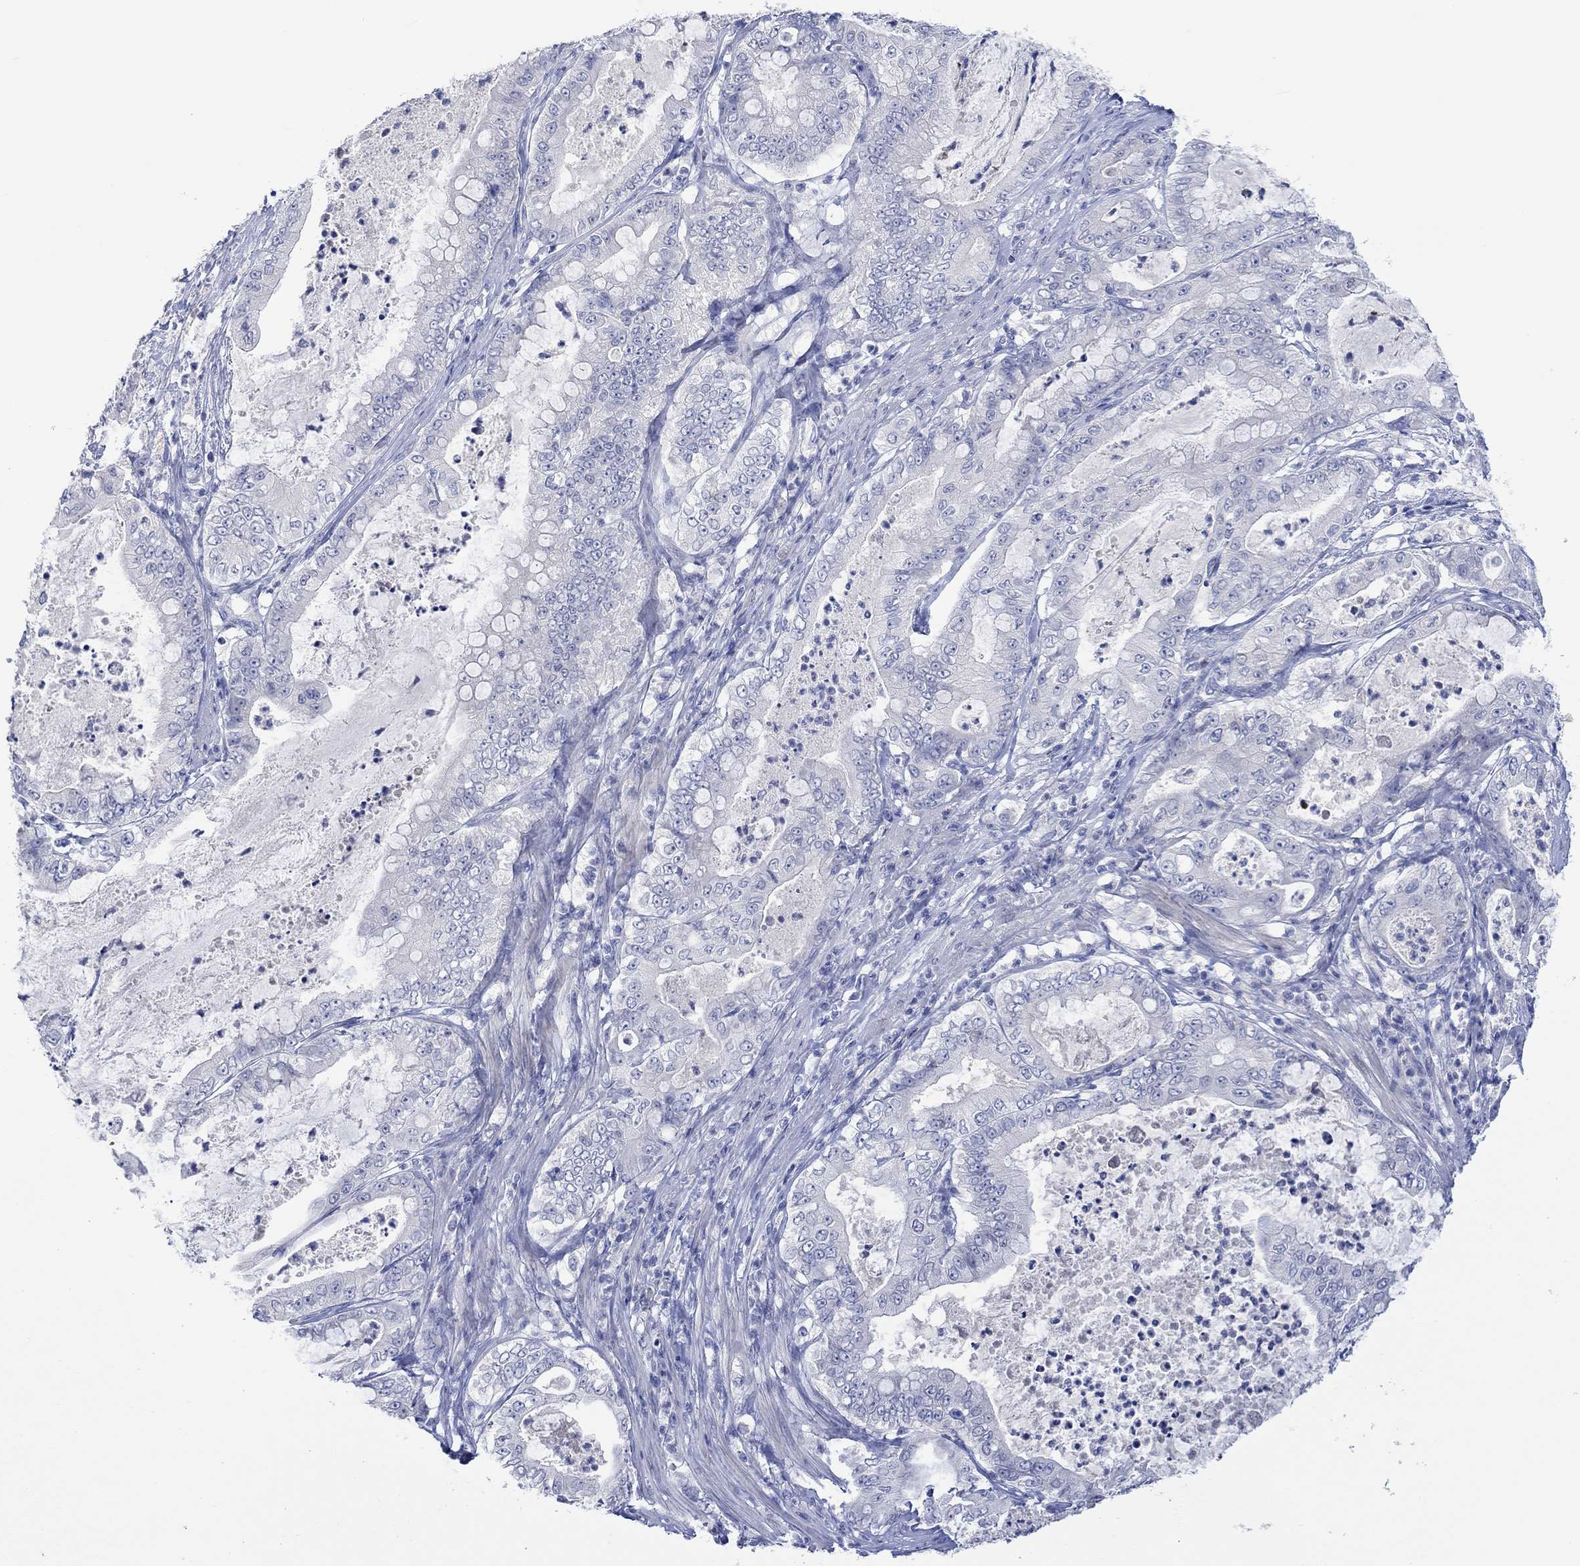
{"staining": {"intensity": "negative", "quantity": "none", "location": "none"}, "tissue": "pancreatic cancer", "cell_type": "Tumor cells", "image_type": "cancer", "snomed": [{"axis": "morphology", "description": "Adenocarcinoma, NOS"}, {"axis": "topography", "description": "Pancreas"}], "caption": "DAB immunohistochemical staining of human pancreatic adenocarcinoma reveals no significant staining in tumor cells.", "gene": "DLK1", "patient": {"sex": "male", "age": 71}}